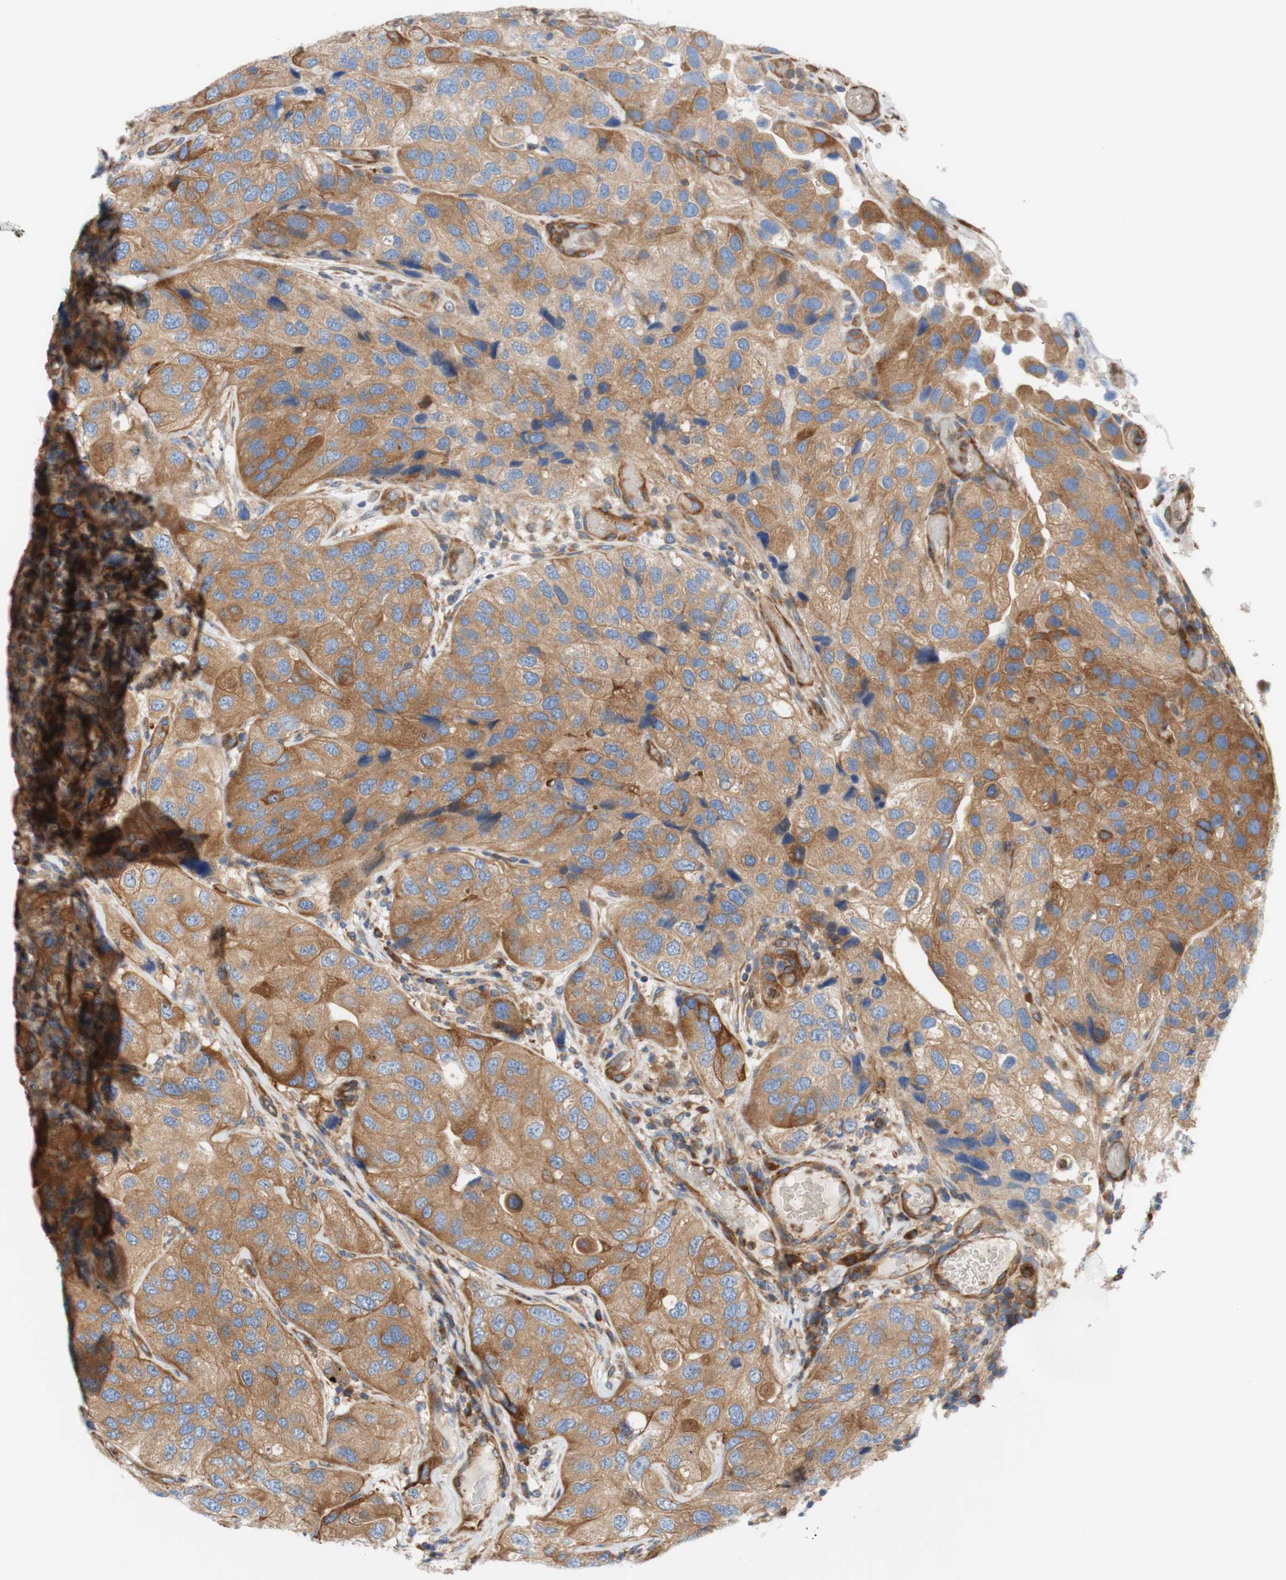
{"staining": {"intensity": "weak", "quantity": ">75%", "location": "cytoplasmic/membranous"}, "tissue": "urothelial cancer", "cell_type": "Tumor cells", "image_type": "cancer", "snomed": [{"axis": "morphology", "description": "Urothelial carcinoma, High grade"}, {"axis": "topography", "description": "Urinary bladder"}], "caption": "Protein analysis of urothelial cancer tissue shows weak cytoplasmic/membranous staining in about >75% of tumor cells.", "gene": "STOM", "patient": {"sex": "female", "age": 64}}